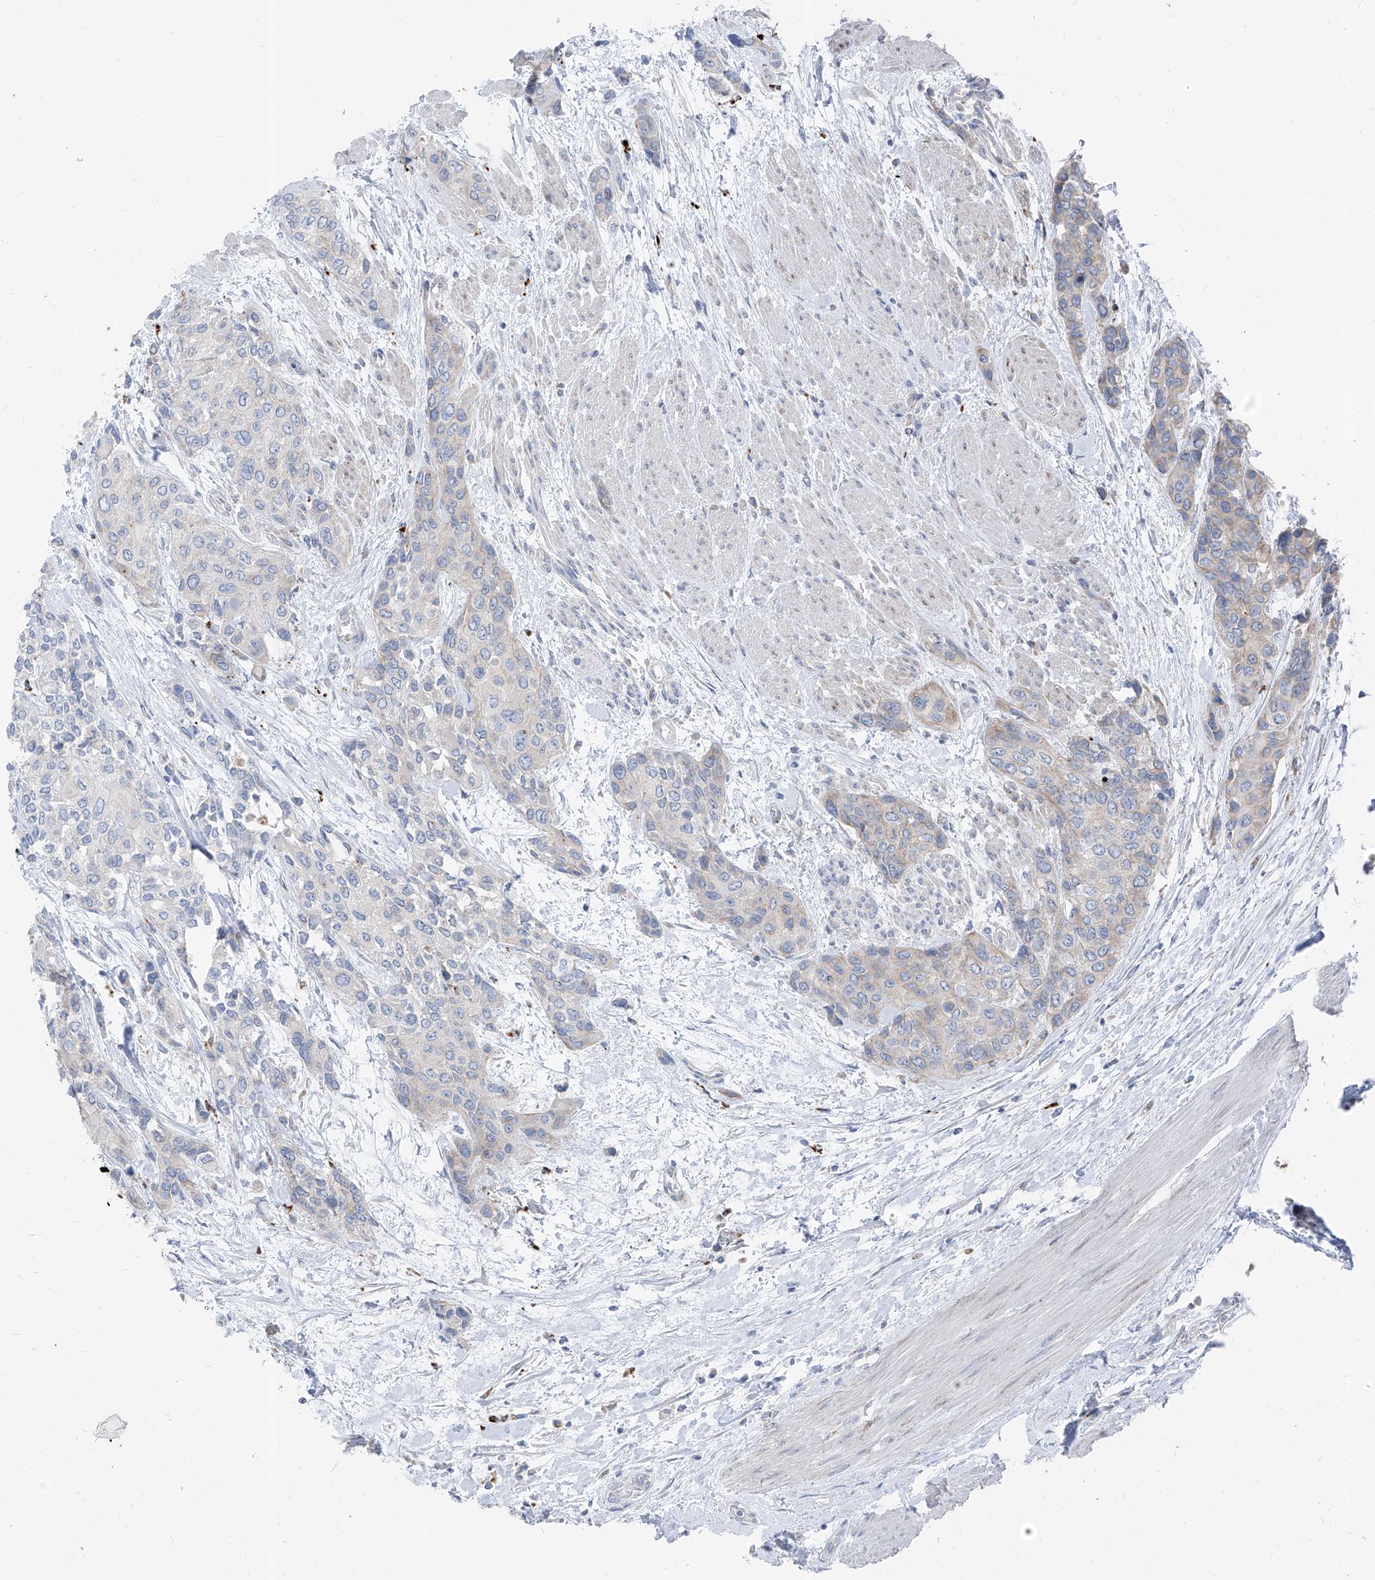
{"staining": {"intensity": "negative", "quantity": "none", "location": "none"}, "tissue": "urothelial cancer", "cell_type": "Tumor cells", "image_type": "cancer", "snomed": [{"axis": "morphology", "description": "Normal tissue, NOS"}, {"axis": "morphology", "description": "Urothelial carcinoma, High grade"}, {"axis": "topography", "description": "Vascular tissue"}, {"axis": "topography", "description": "Urinary bladder"}], "caption": "The micrograph demonstrates no significant staining in tumor cells of high-grade urothelial carcinoma.", "gene": "GPR137C", "patient": {"sex": "female", "age": 56}}